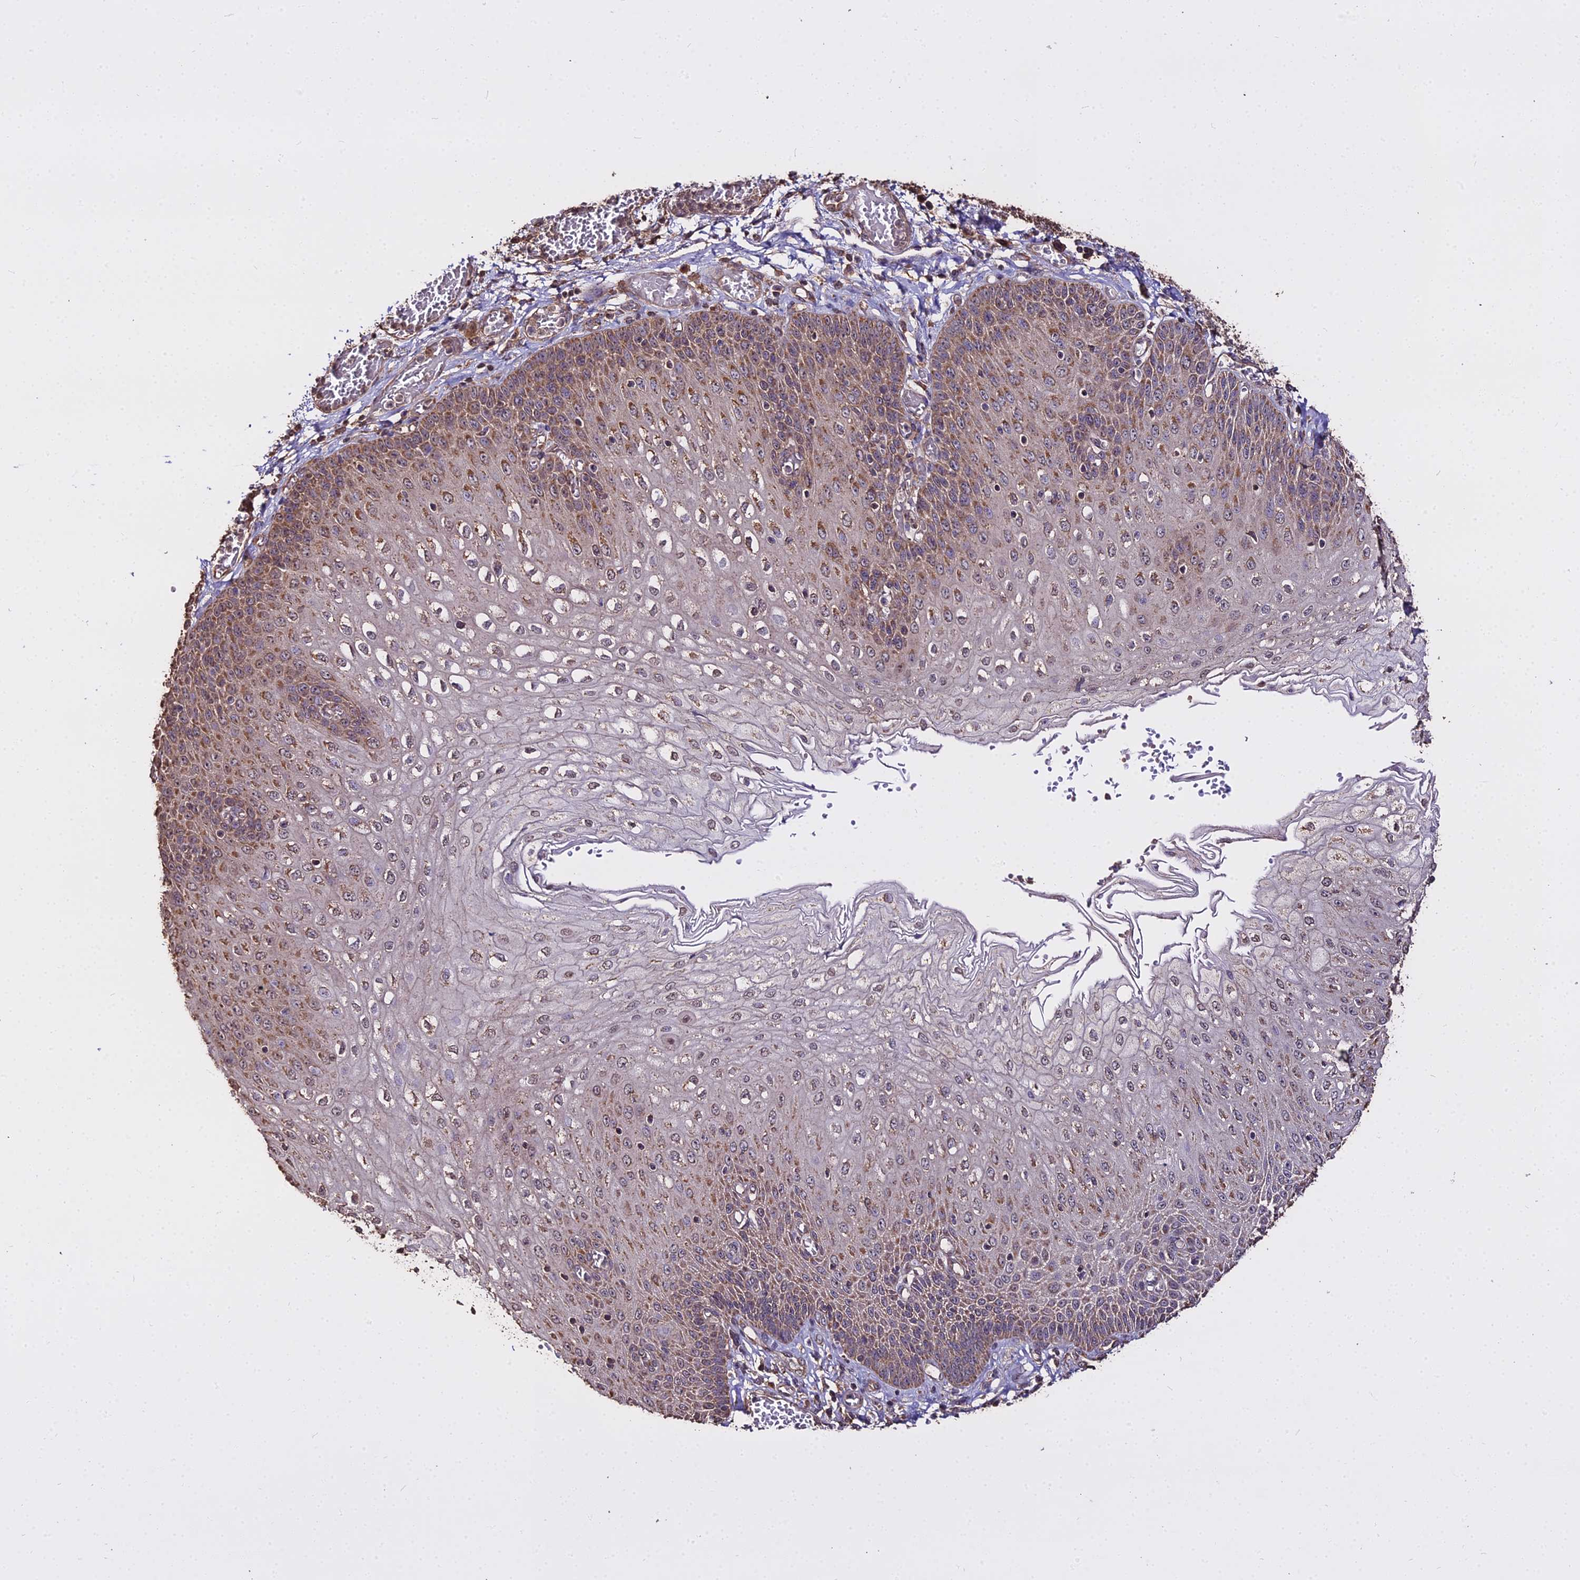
{"staining": {"intensity": "moderate", "quantity": "25%-75%", "location": "cytoplasmic/membranous"}, "tissue": "esophagus", "cell_type": "Squamous epithelial cells", "image_type": "normal", "snomed": [{"axis": "morphology", "description": "Normal tissue, NOS"}, {"axis": "topography", "description": "Esophagus"}], "caption": "Immunohistochemistry (IHC) staining of unremarkable esophagus, which exhibits medium levels of moderate cytoplasmic/membranous positivity in about 25%-75% of squamous epithelial cells indicating moderate cytoplasmic/membranous protein expression. The staining was performed using DAB (brown) for protein detection and nuclei were counterstained in hematoxylin (blue).", "gene": "METTL13", "patient": {"sex": "male", "age": 81}}